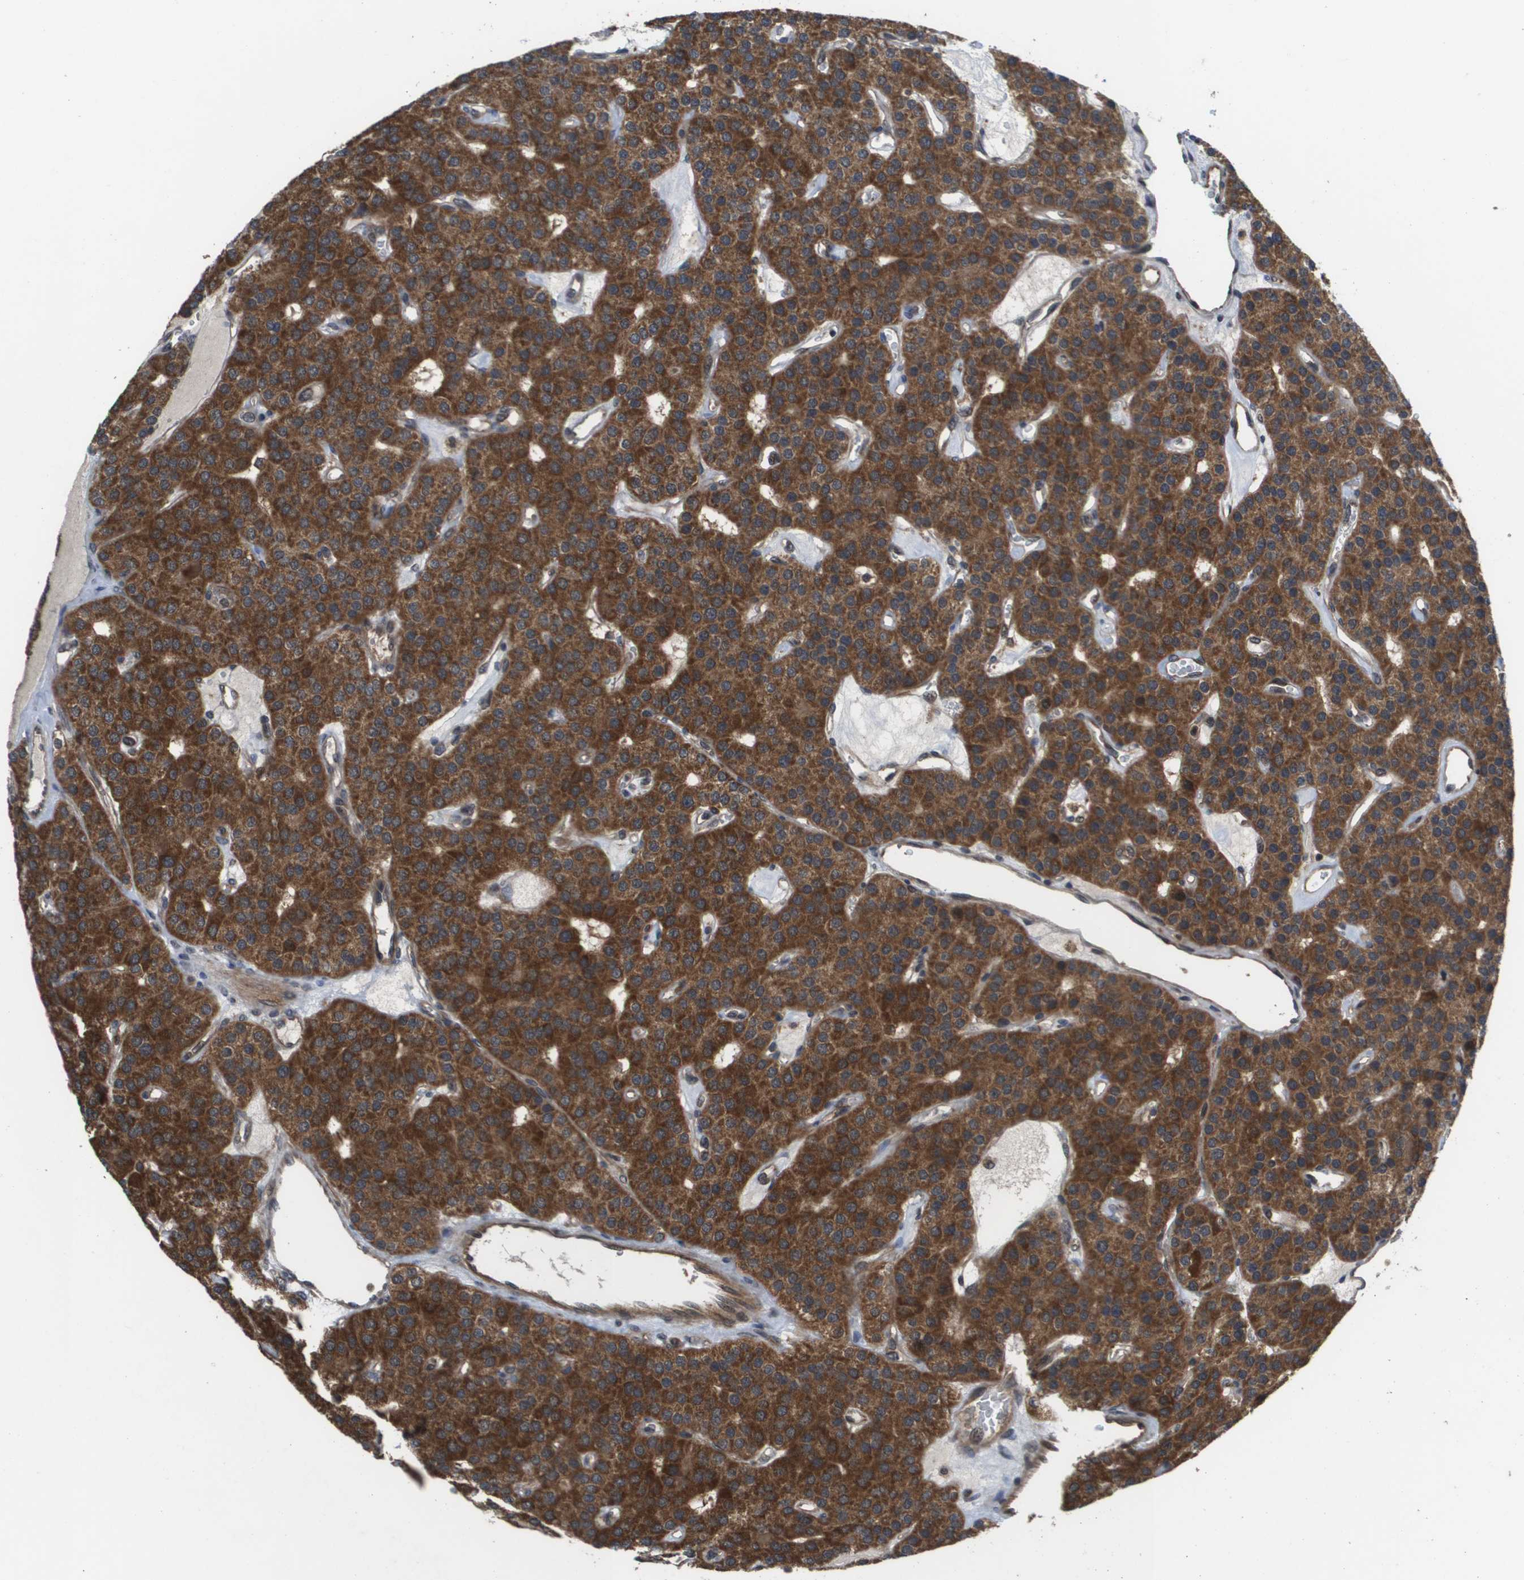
{"staining": {"intensity": "strong", "quantity": ">75%", "location": "cytoplasmic/membranous"}, "tissue": "parathyroid gland", "cell_type": "Glandular cells", "image_type": "normal", "snomed": [{"axis": "morphology", "description": "Normal tissue, NOS"}, {"axis": "morphology", "description": "Adenoma, NOS"}, {"axis": "topography", "description": "Parathyroid gland"}], "caption": "Human parathyroid gland stained with a protein marker displays strong staining in glandular cells.", "gene": "RBM38", "patient": {"sex": "female", "age": 86}}